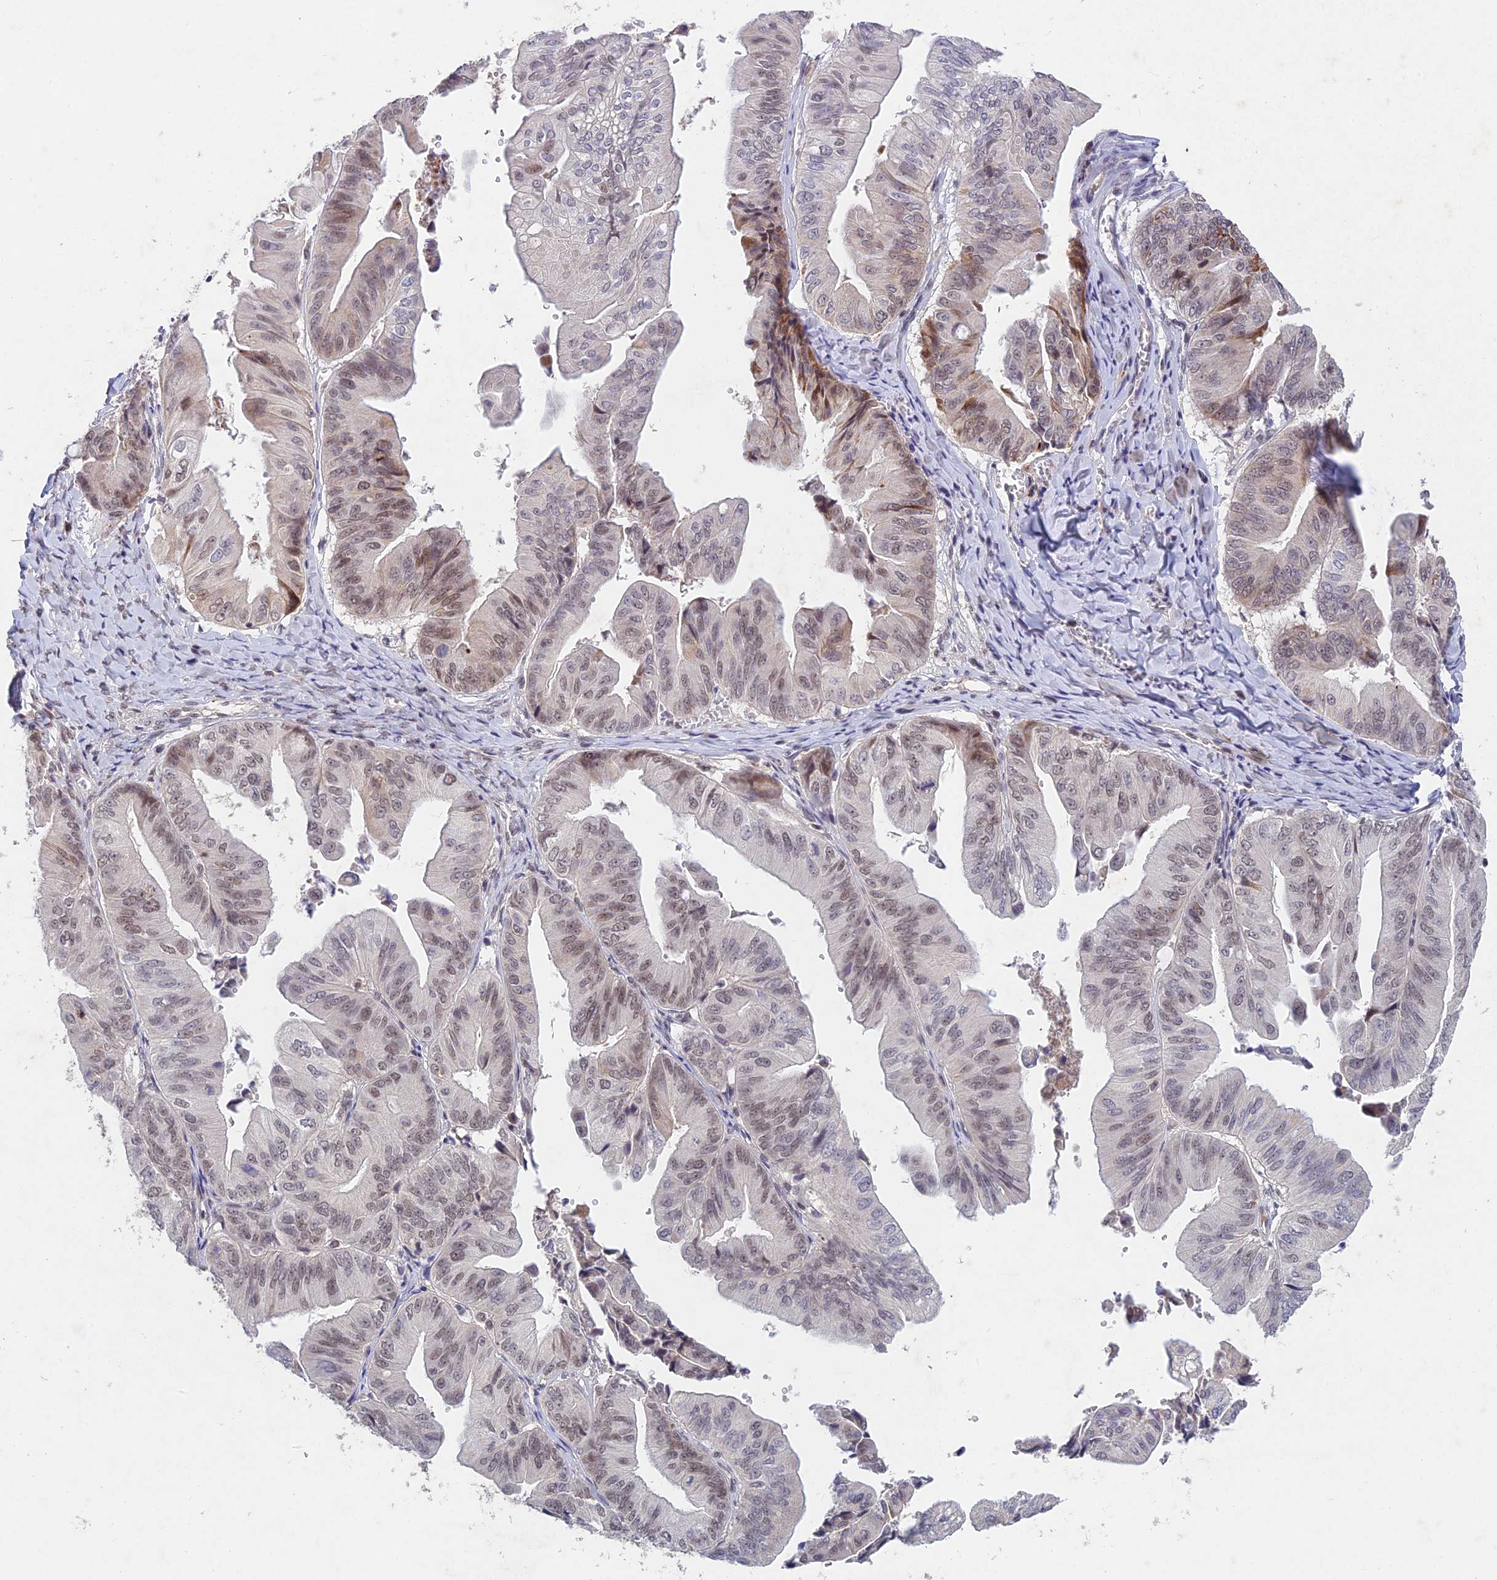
{"staining": {"intensity": "moderate", "quantity": "<25%", "location": "cytoplasmic/membranous,nuclear"}, "tissue": "ovarian cancer", "cell_type": "Tumor cells", "image_type": "cancer", "snomed": [{"axis": "morphology", "description": "Cystadenocarcinoma, mucinous, NOS"}, {"axis": "topography", "description": "Ovary"}], "caption": "Tumor cells demonstrate moderate cytoplasmic/membranous and nuclear staining in about <25% of cells in mucinous cystadenocarcinoma (ovarian). The staining is performed using DAB (3,3'-diaminobenzidine) brown chromogen to label protein expression. The nuclei are counter-stained blue using hematoxylin.", "gene": "RAVER1", "patient": {"sex": "female", "age": 61}}